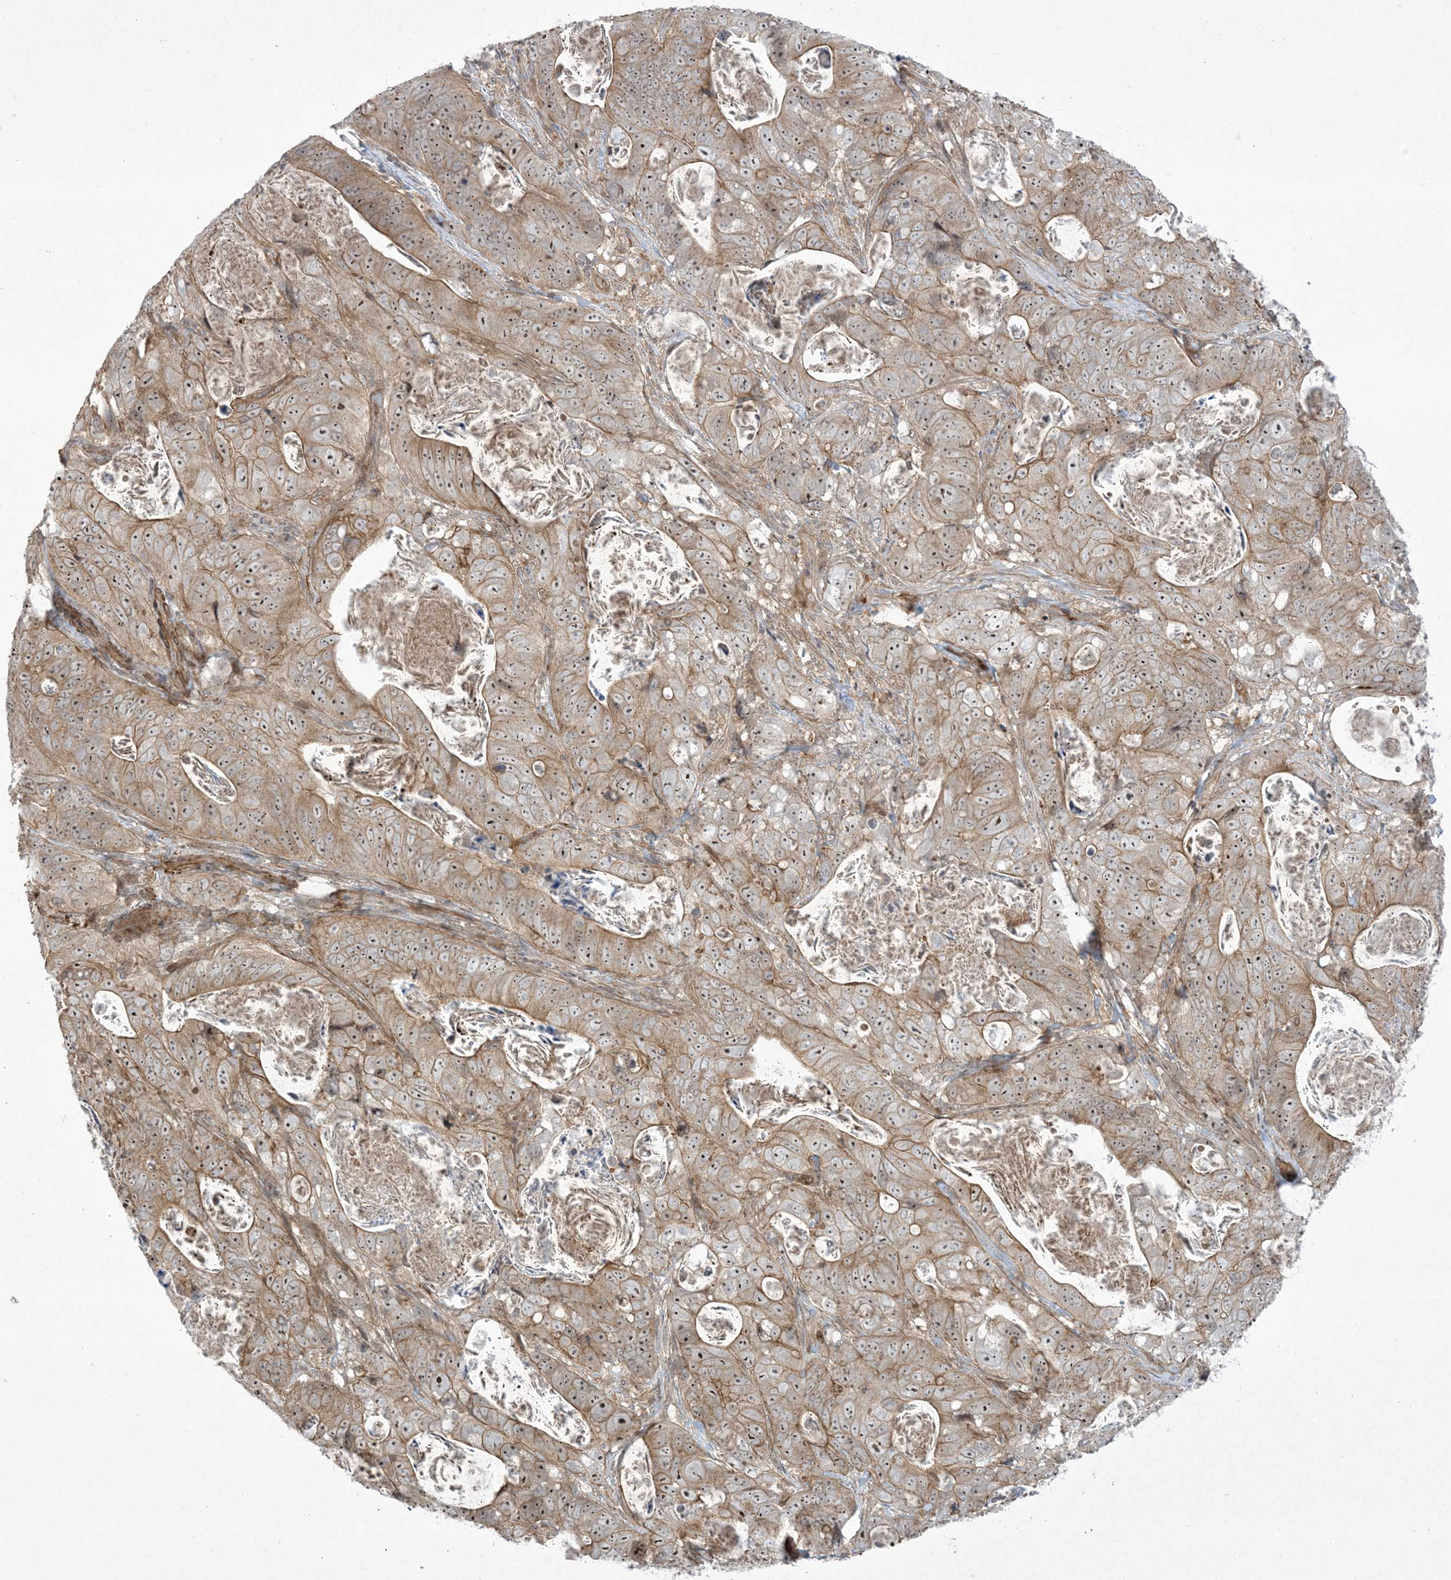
{"staining": {"intensity": "moderate", "quantity": ">75%", "location": "cytoplasmic/membranous,nuclear"}, "tissue": "stomach cancer", "cell_type": "Tumor cells", "image_type": "cancer", "snomed": [{"axis": "morphology", "description": "Normal tissue, NOS"}, {"axis": "morphology", "description": "Adenocarcinoma, NOS"}, {"axis": "topography", "description": "Stomach"}], "caption": "Immunohistochemistry (IHC) micrograph of stomach adenocarcinoma stained for a protein (brown), which displays medium levels of moderate cytoplasmic/membranous and nuclear staining in about >75% of tumor cells.", "gene": "SOGA3", "patient": {"sex": "female", "age": 89}}